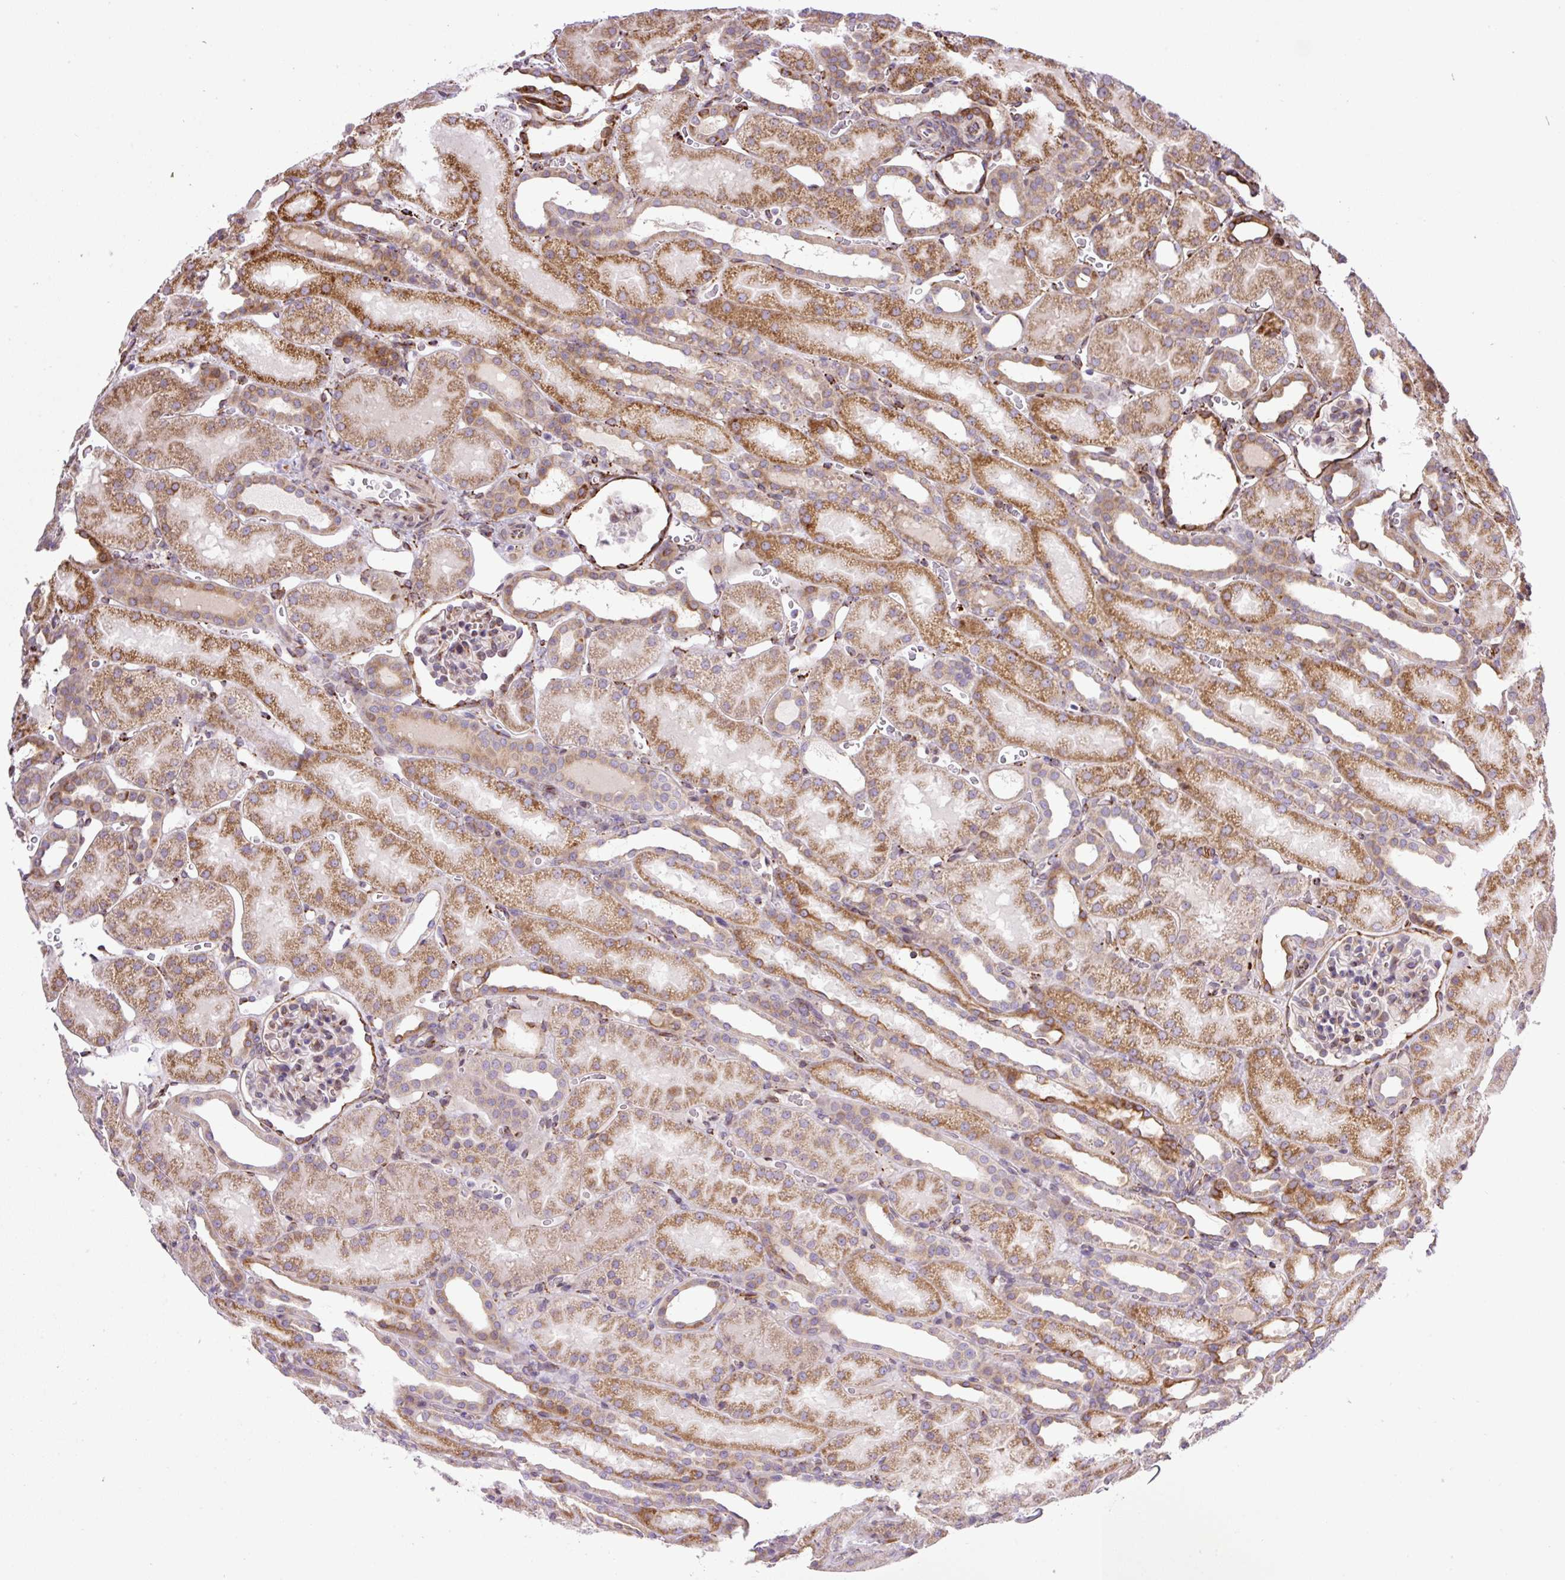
{"staining": {"intensity": "moderate", "quantity": "25%-75%", "location": "cytoplasmic/membranous"}, "tissue": "kidney", "cell_type": "Cells in glomeruli", "image_type": "normal", "snomed": [{"axis": "morphology", "description": "Normal tissue, NOS"}, {"axis": "topography", "description": "Kidney"}], "caption": "DAB immunohistochemical staining of unremarkable kidney shows moderate cytoplasmic/membranous protein expression in about 25%-75% of cells in glomeruli. (IHC, brightfield microscopy, high magnification).", "gene": "RAB30", "patient": {"sex": "male", "age": 2}}